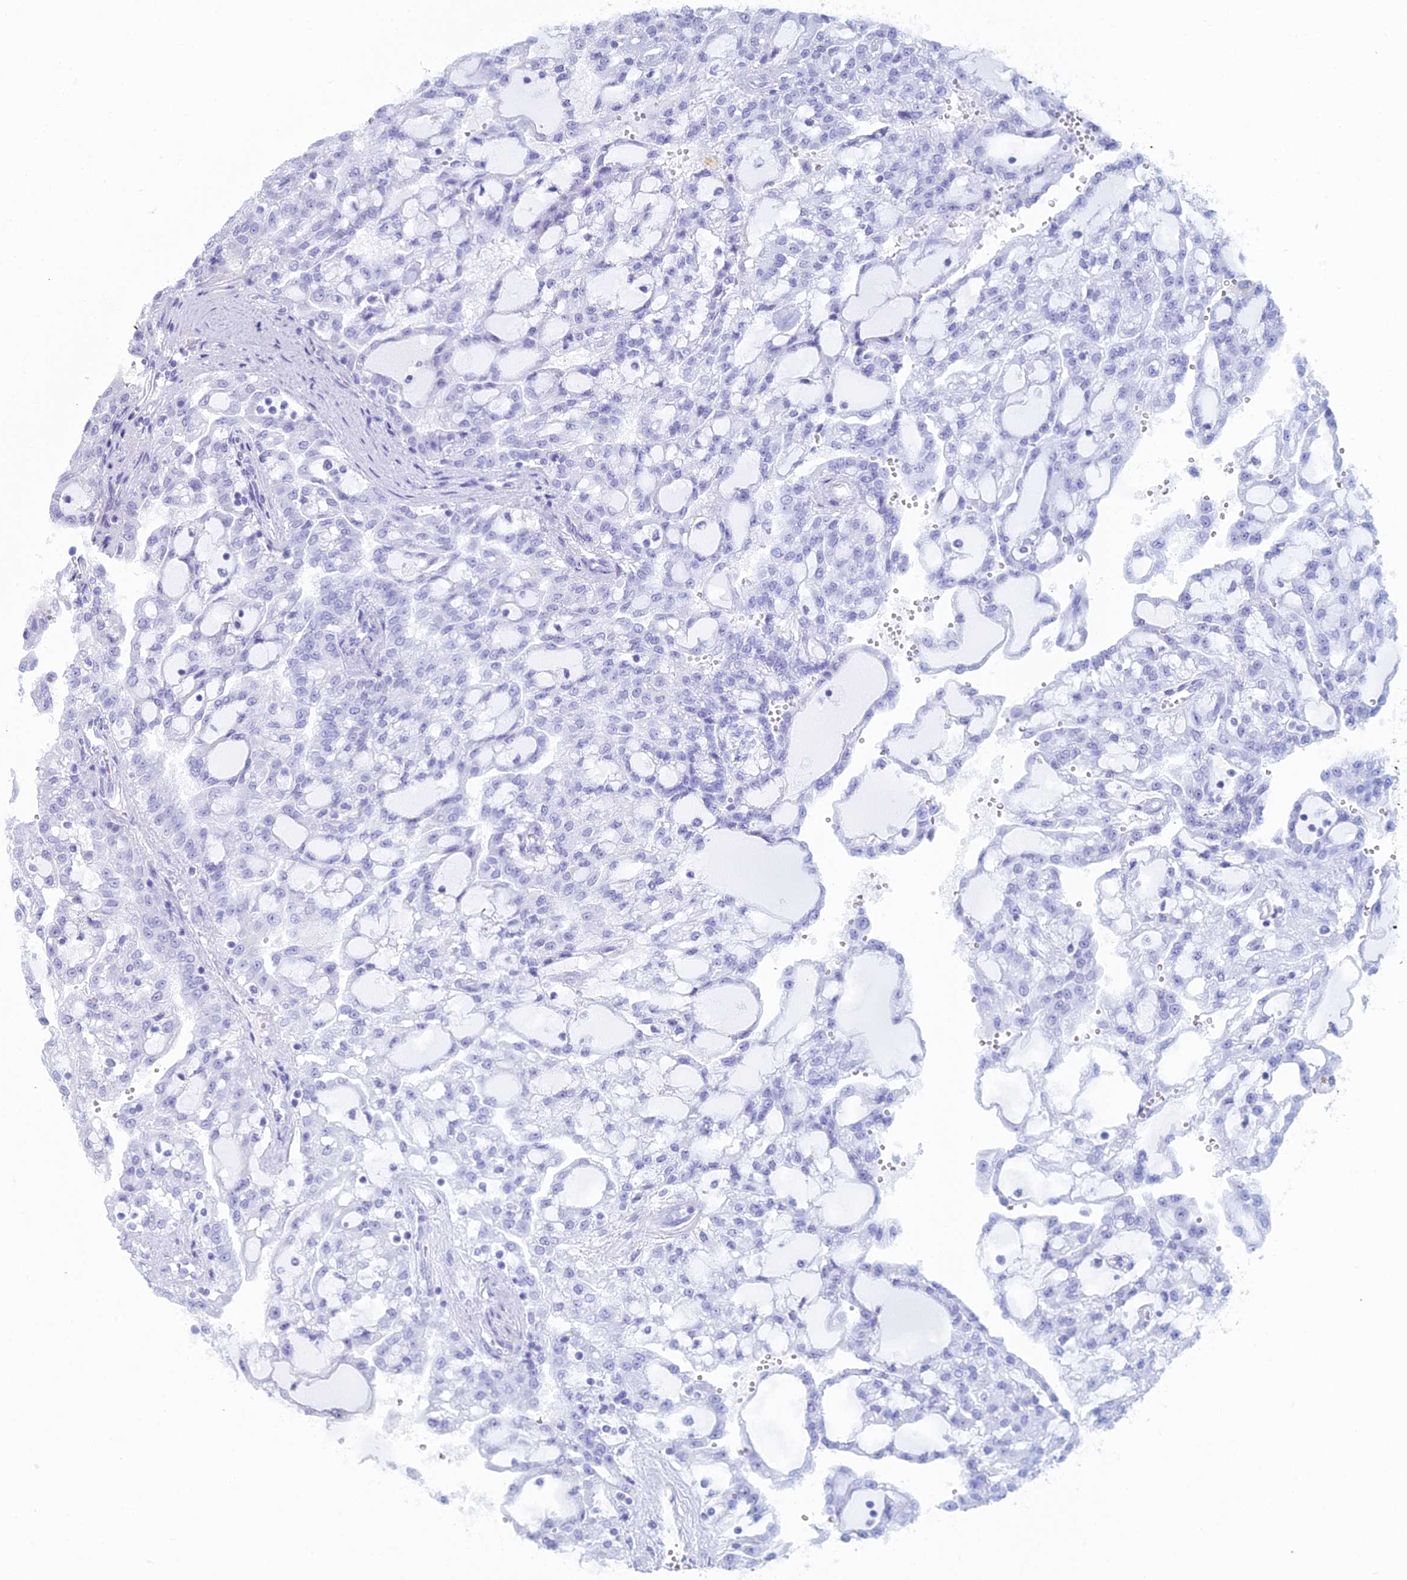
{"staining": {"intensity": "negative", "quantity": "none", "location": "none"}, "tissue": "renal cancer", "cell_type": "Tumor cells", "image_type": "cancer", "snomed": [{"axis": "morphology", "description": "Adenocarcinoma, NOS"}, {"axis": "topography", "description": "Kidney"}], "caption": "Tumor cells show no significant protein staining in renal cancer. (DAB immunohistochemistry visualized using brightfield microscopy, high magnification).", "gene": "FERD3L", "patient": {"sex": "male", "age": 63}}